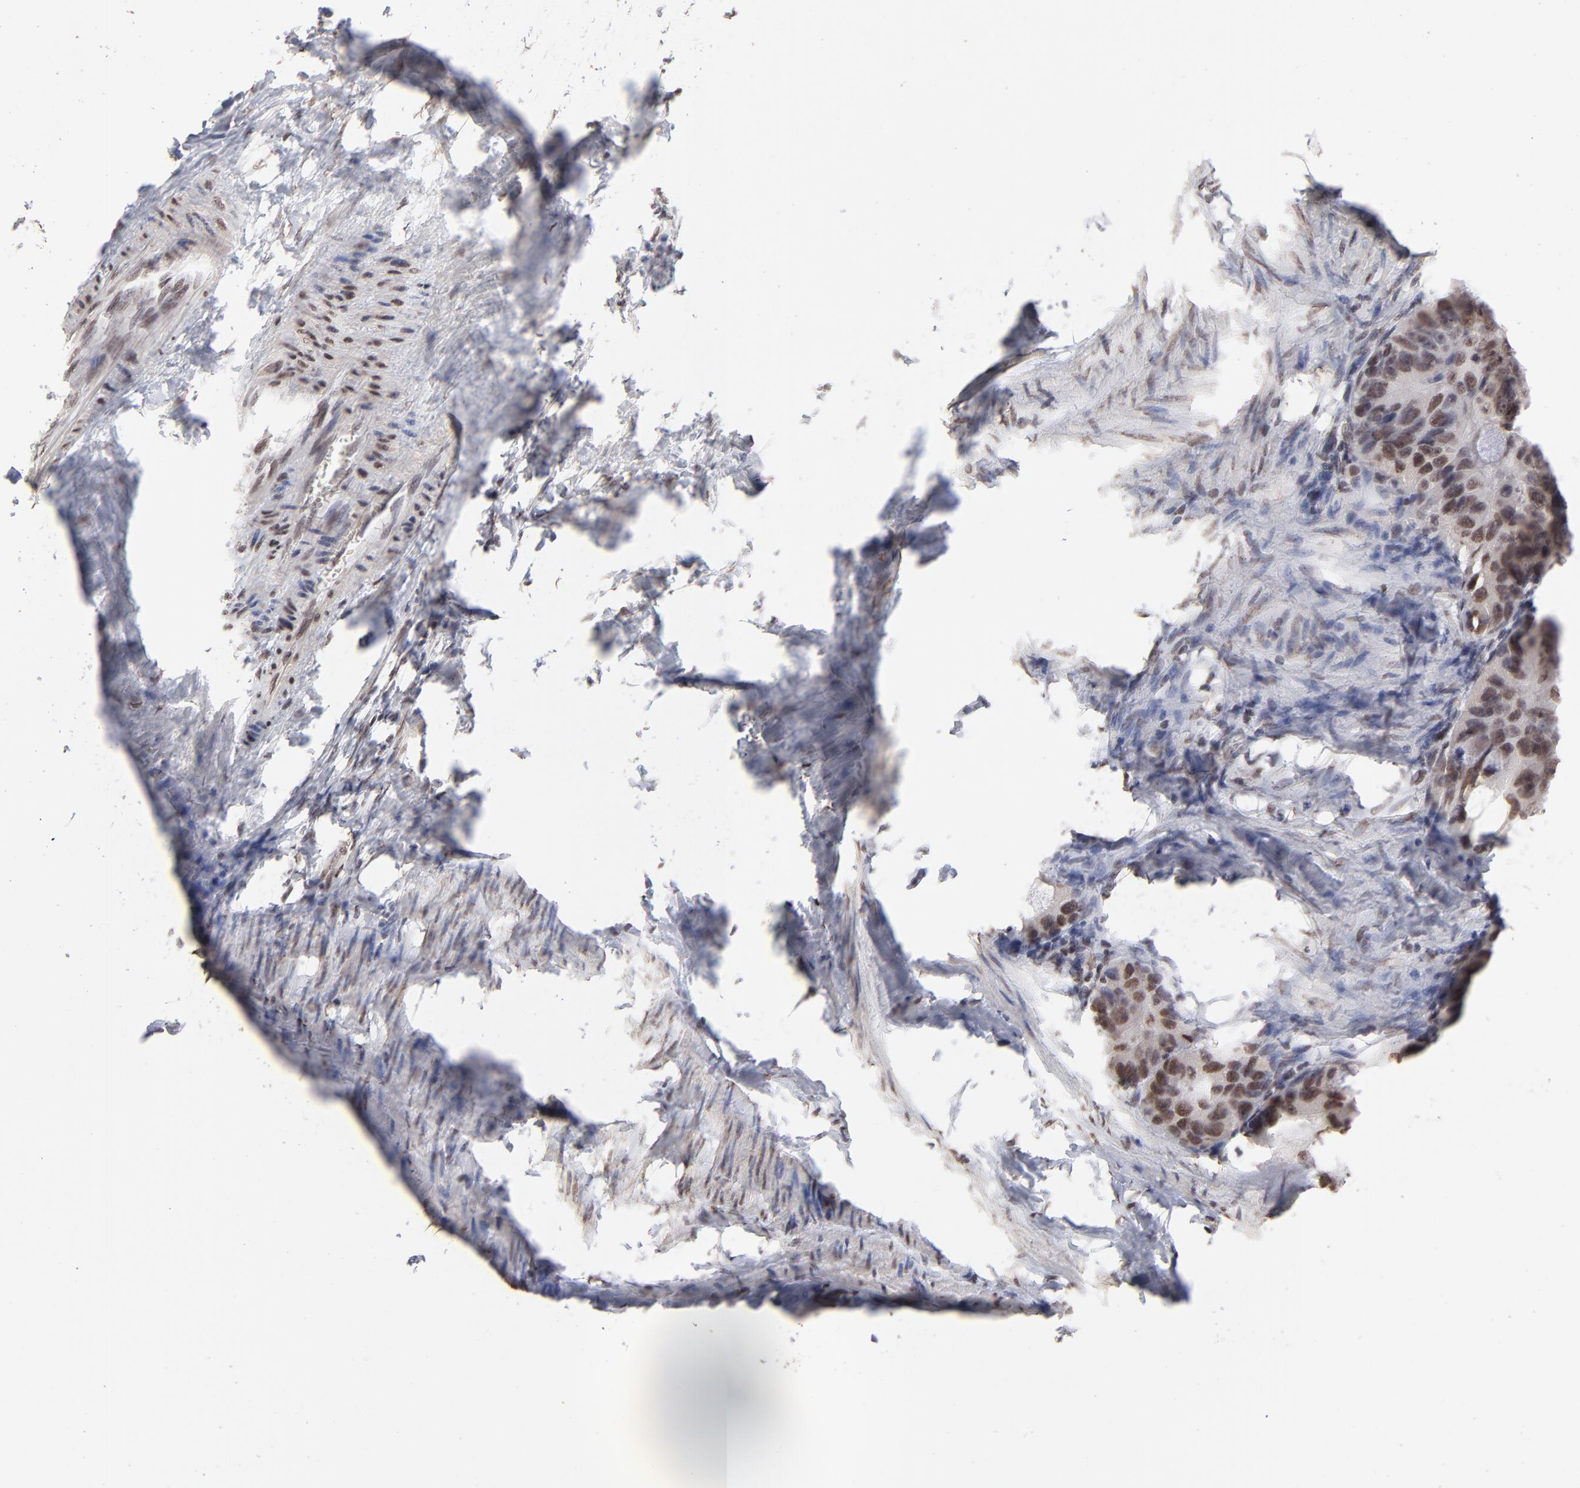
{"staining": {"intensity": "strong", "quantity": ">75%", "location": "cytoplasmic/membranous,nuclear"}, "tissue": "colorectal cancer", "cell_type": "Tumor cells", "image_type": "cancer", "snomed": [{"axis": "morphology", "description": "Adenocarcinoma, NOS"}, {"axis": "topography", "description": "Colon"}], "caption": "Tumor cells demonstrate high levels of strong cytoplasmic/membranous and nuclear staining in approximately >75% of cells in colorectal adenocarcinoma.", "gene": "ZNF3", "patient": {"sex": "female", "age": 55}}